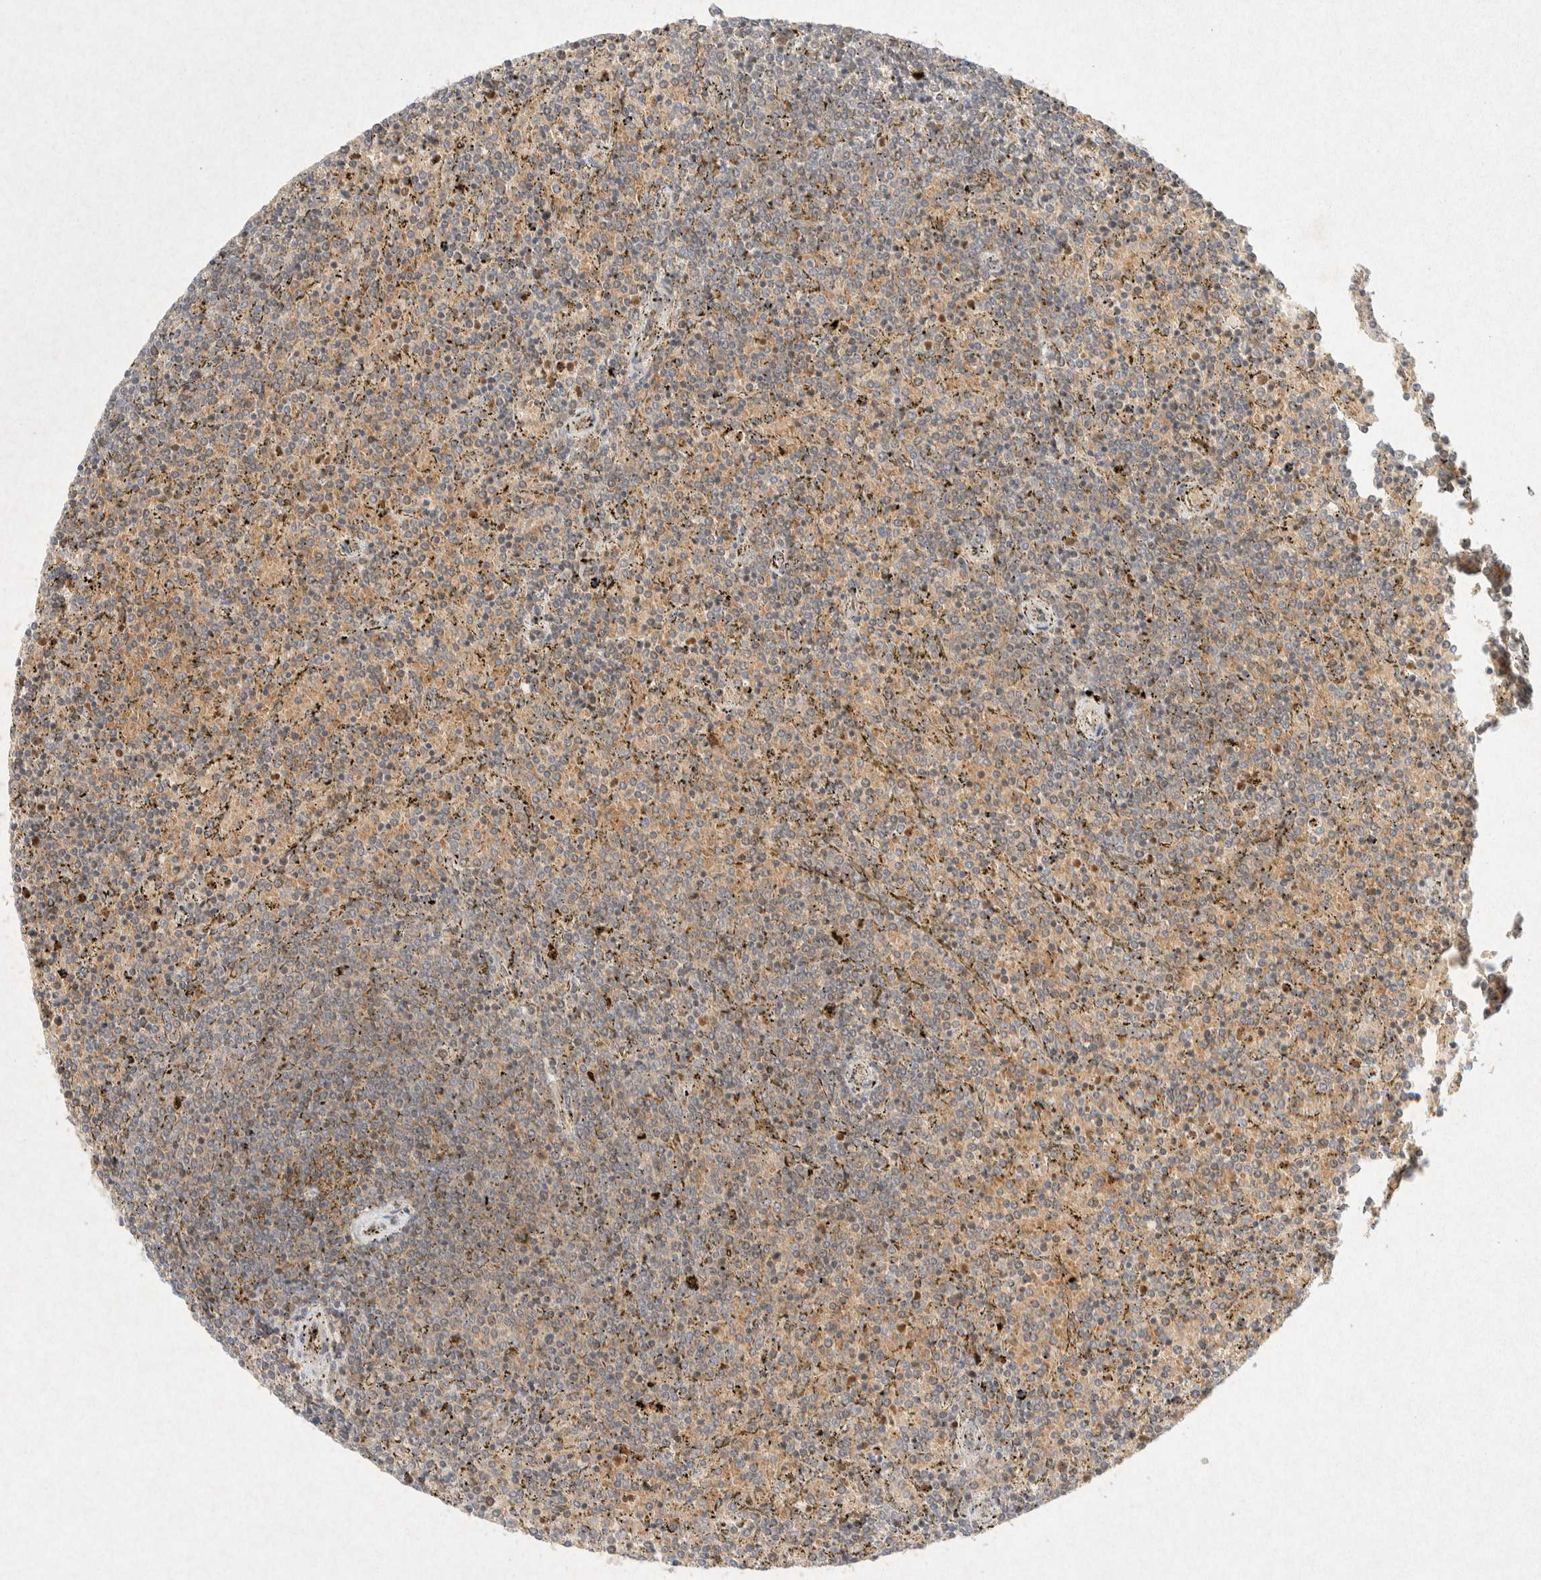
{"staining": {"intensity": "weak", "quantity": ">75%", "location": "cytoplasmic/membranous"}, "tissue": "lymphoma", "cell_type": "Tumor cells", "image_type": "cancer", "snomed": [{"axis": "morphology", "description": "Malignant lymphoma, non-Hodgkin's type, Low grade"}, {"axis": "topography", "description": "Spleen"}], "caption": "Lymphoma tissue displays weak cytoplasmic/membranous positivity in approximately >75% of tumor cells Nuclei are stained in blue.", "gene": "GNAI1", "patient": {"sex": "female", "age": 77}}